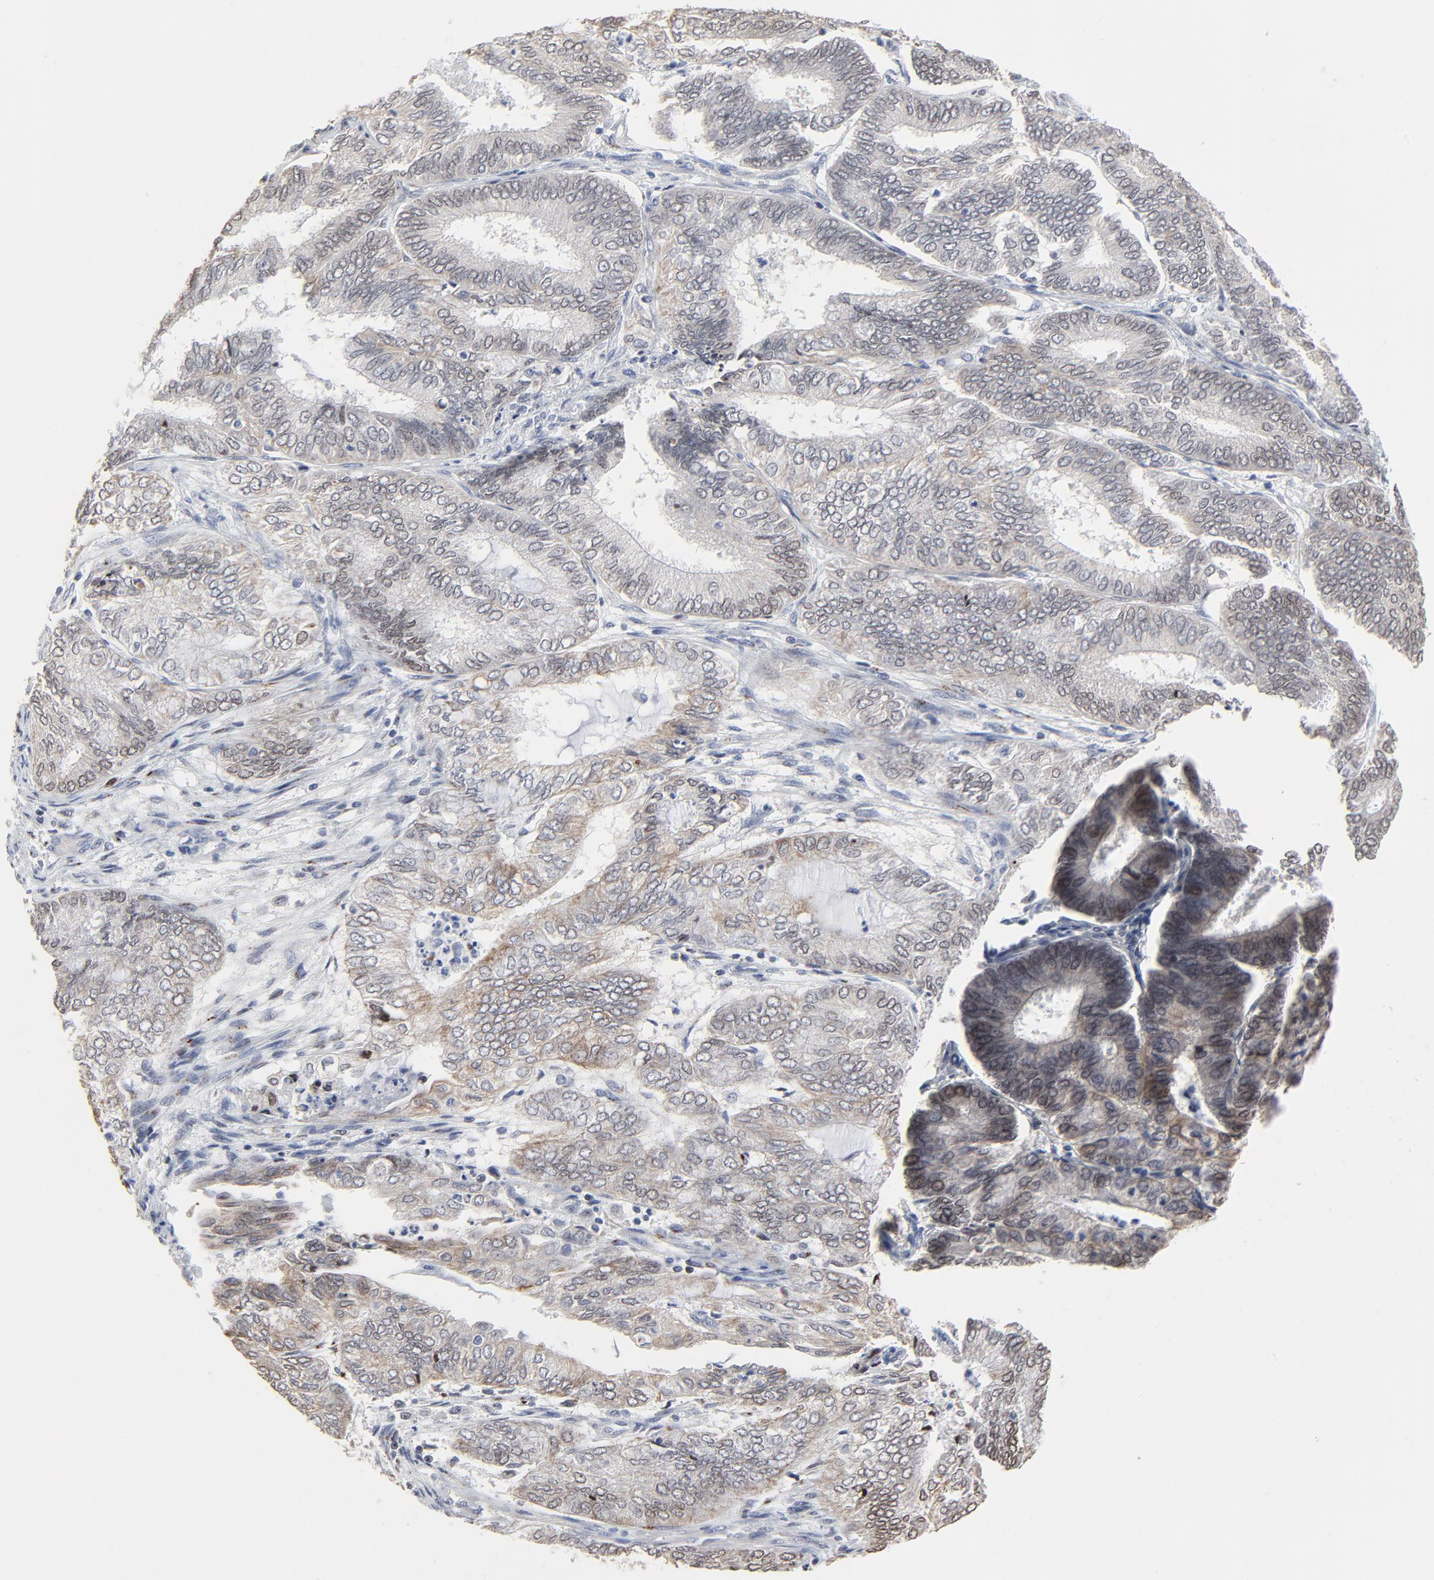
{"staining": {"intensity": "weak", "quantity": "<25%", "location": "cytoplasmic/membranous,nuclear"}, "tissue": "endometrial cancer", "cell_type": "Tumor cells", "image_type": "cancer", "snomed": [{"axis": "morphology", "description": "Adenocarcinoma, NOS"}, {"axis": "topography", "description": "Endometrium"}], "caption": "The immunohistochemistry photomicrograph has no significant staining in tumor cells of endometrial adenocarcinoma tissue.", "gene": "LNX1", "patient": {"sex": "female", "age": 59}}